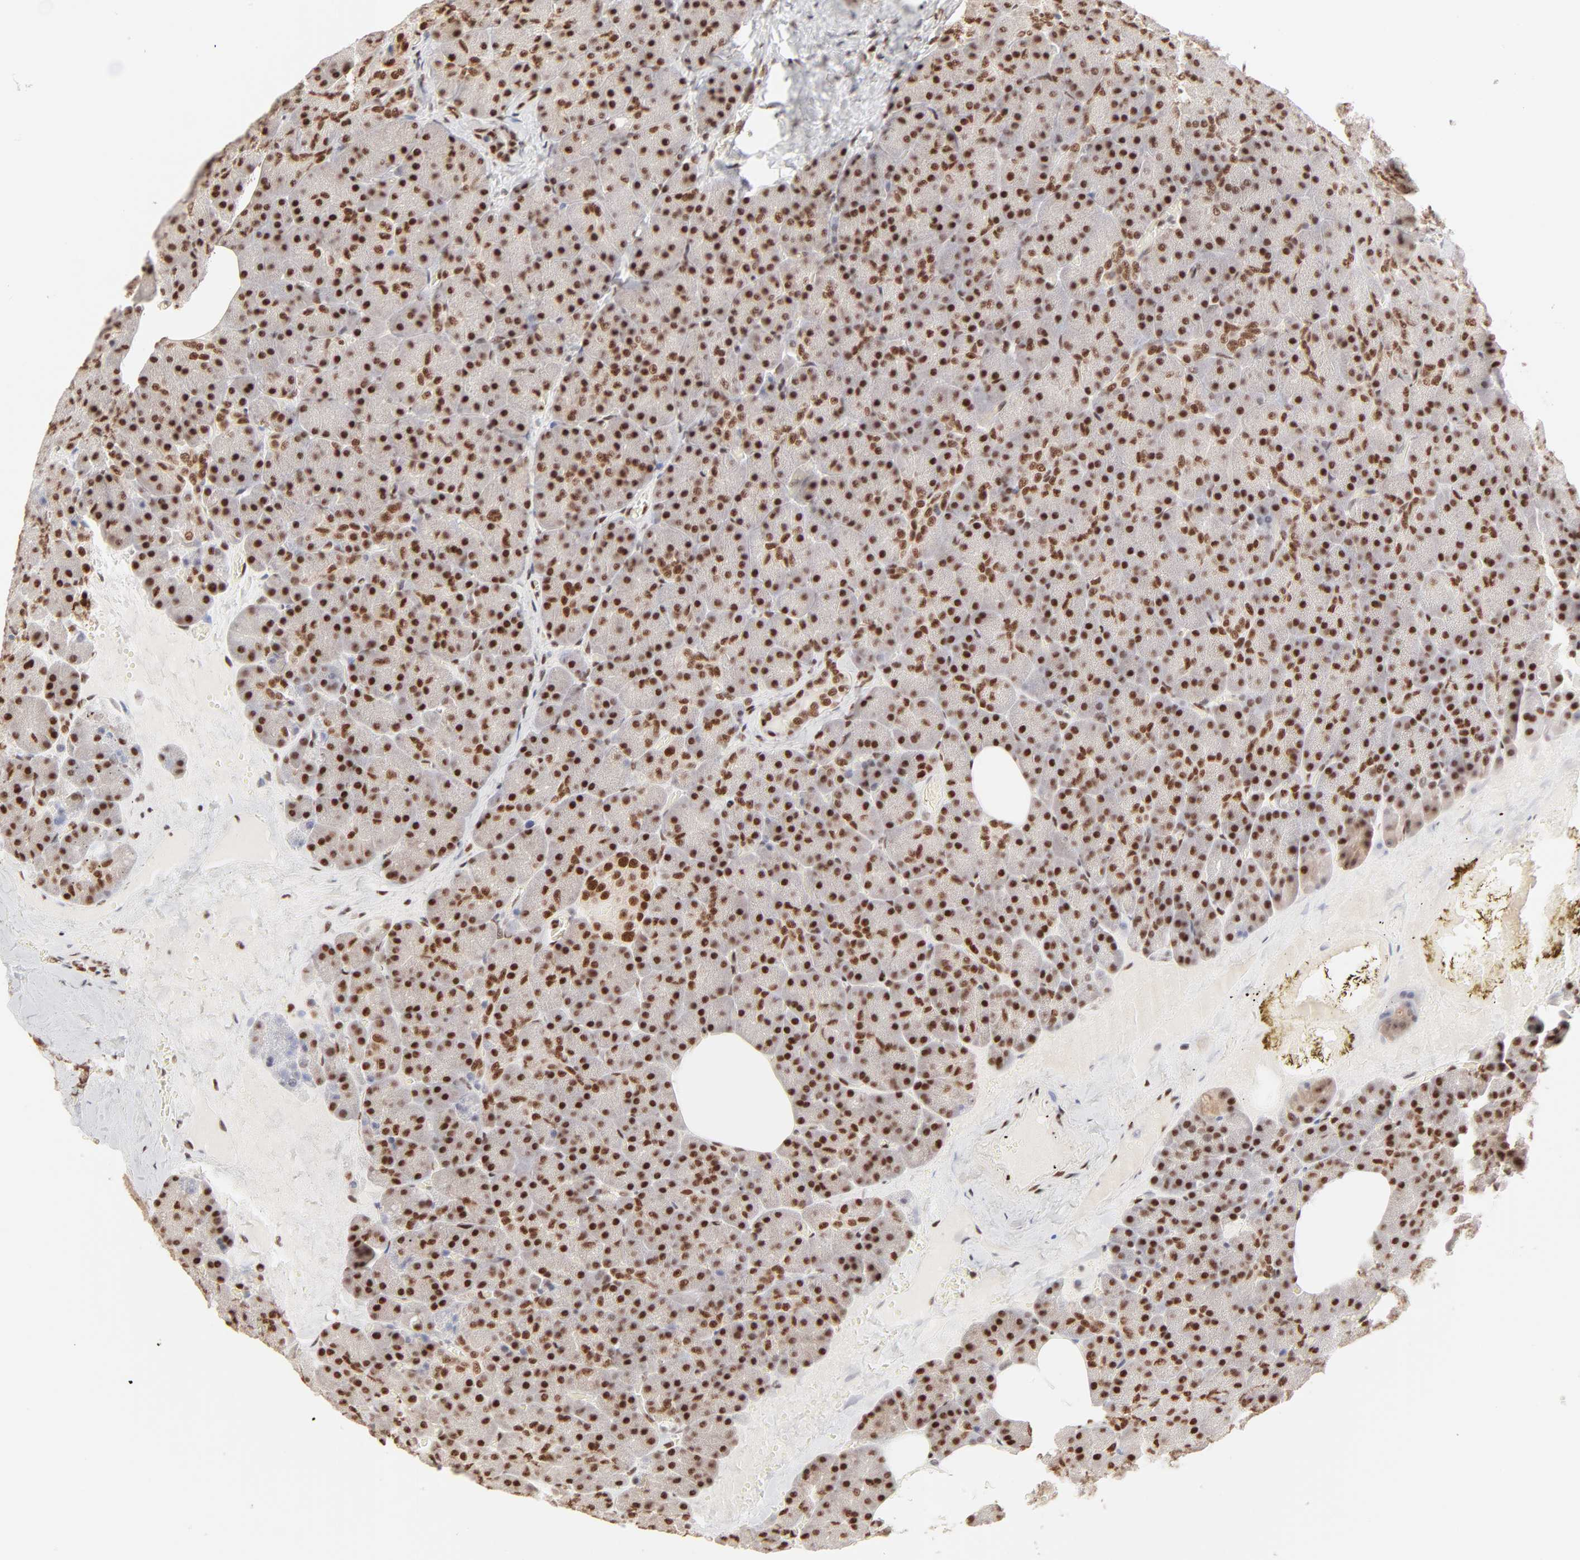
{"staining": {"intensity": "strong", "quantity": ">75%", "location": "nuclear"}, "tissue": "carcinoid", "cell_type": "Tumor cells", "image_type": "cancer", "snomed": [{"axis": "morphology", "description": "Normal tissue, NOS"}, {"axis": "morphology", "description": "Carcinoid, malignant, NOS"}, {"axis": "topography", "description": "Pancreas"}], "caption": "This is a histology image of immunohistochemistry (IHC) staining of malignant carcinoid, which shows strong positivity in the nuclear of tumor cells.", "gene": "TARDBP", "patient": {"sex": "female", "age": 35}}